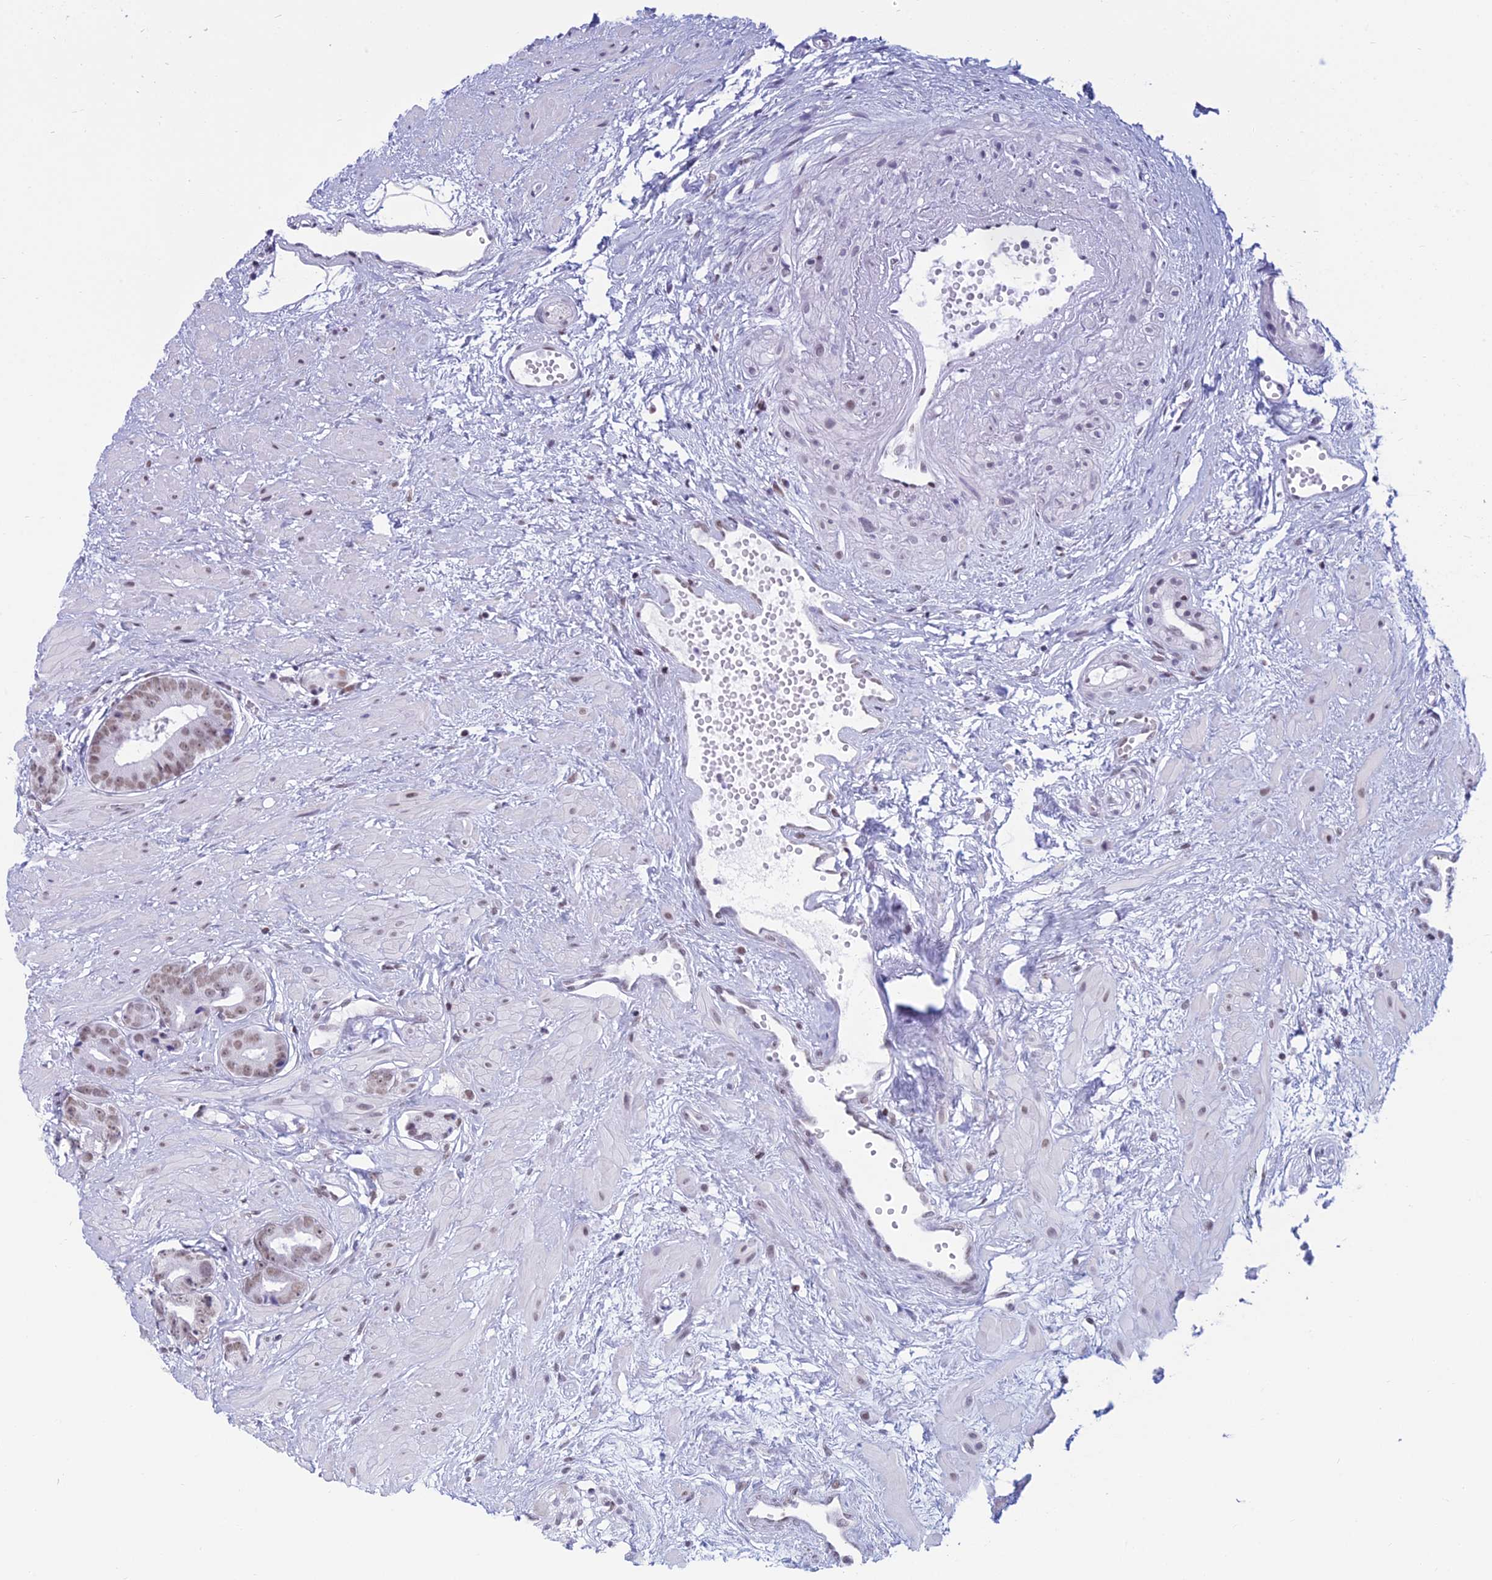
{"staining": {"intensity": "weak", "quantity": ">75%", "location": "nuclear"}, "tissue": "prostate cancer", "cell_type": "Tumor cells", "image_type": "cancer", "snomed": [{"axis": "morphology", "description": "Adenocarcinoma, Low grade"}, {"axis": "topography", "description": "Prostate"}], "caption": "Weak nuclear expression is present in approximately >75% of tumor cells in adenocarcinoma (low-grade) (prostate). (Stains: DAB in brown, nuclei in blue, Microscopy: brightfield microscopy at high magnification).", "gene": "CDC26", "patient": {"sex": "male", "age": 64}}